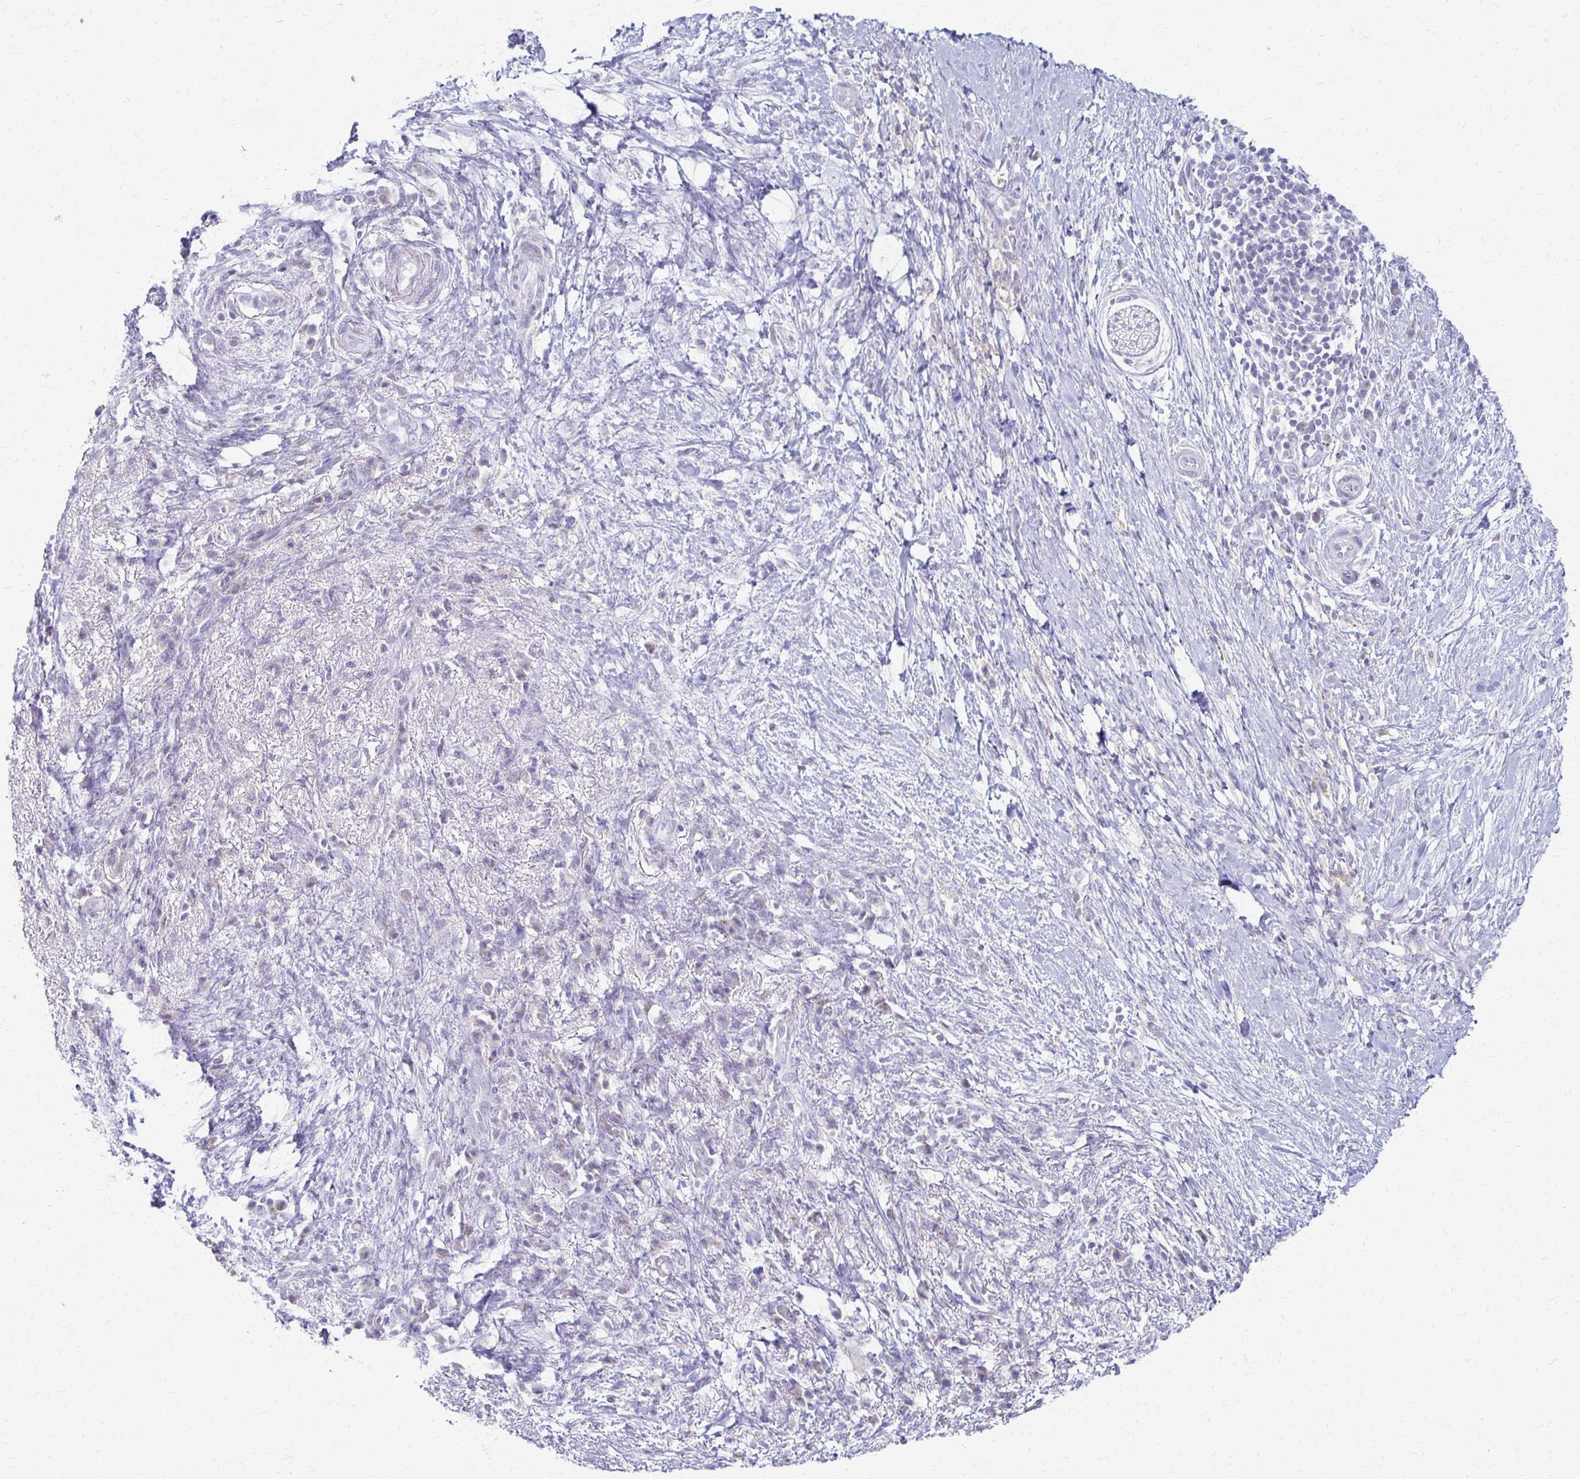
{"staining": {"intensity": "negative", "quantity": "none", "location": "none"}, "tissue": "pancreatic cancer", "cell_type": "Tumor cells", "image_type": "cancer", "snomed": [{"axis": "morphology", "description": "Adenocarcinoma, NOS"}, {"axis": "topography", "description": "Pancreas"}], "caption": "Human pancreatic cancer (adenocarcinoma) stained for a protein using immunohistochemistry shows no positivity in tumor cells.", "gene": "FCGR2B", "patient": {"sex": "female", "age": 72}}